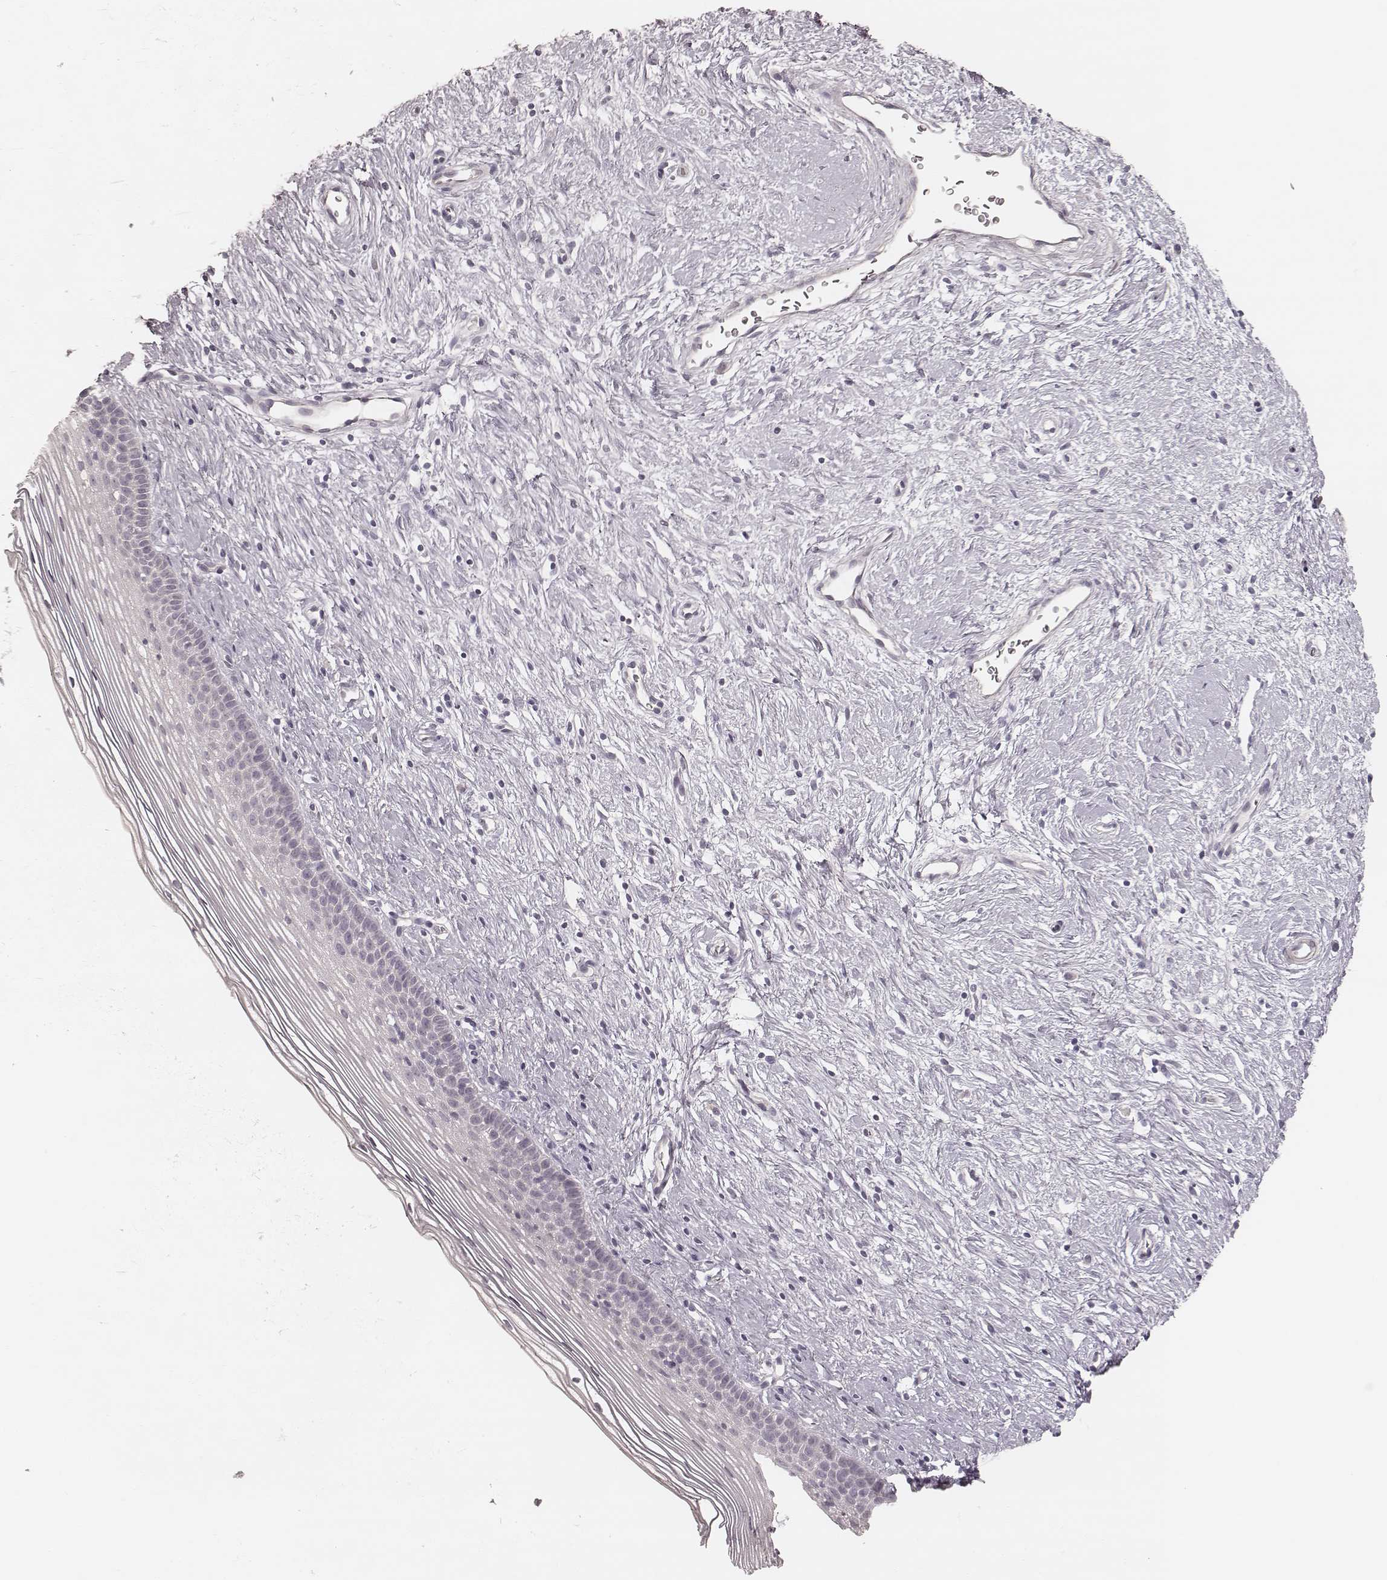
{"staining": {"intensity": "negative", "quantity": "none", "location": "none"}, "tissue": "cervix", "cell_type": "Glandular cells", "image_type": "normal", "snomed": [{"axis": "morphology", "description": "Normal tissue, NOS"}, {"axis": "topography", "description": "Cervix"}], "caption": "High power microscopy micrograph of an immunohistochemistry (IHC) micrograph of benign cervix, revealing no significant expression in glandular cells.", "gene": "SPATA24", "patient": {"sex": "female", "age": 39}}